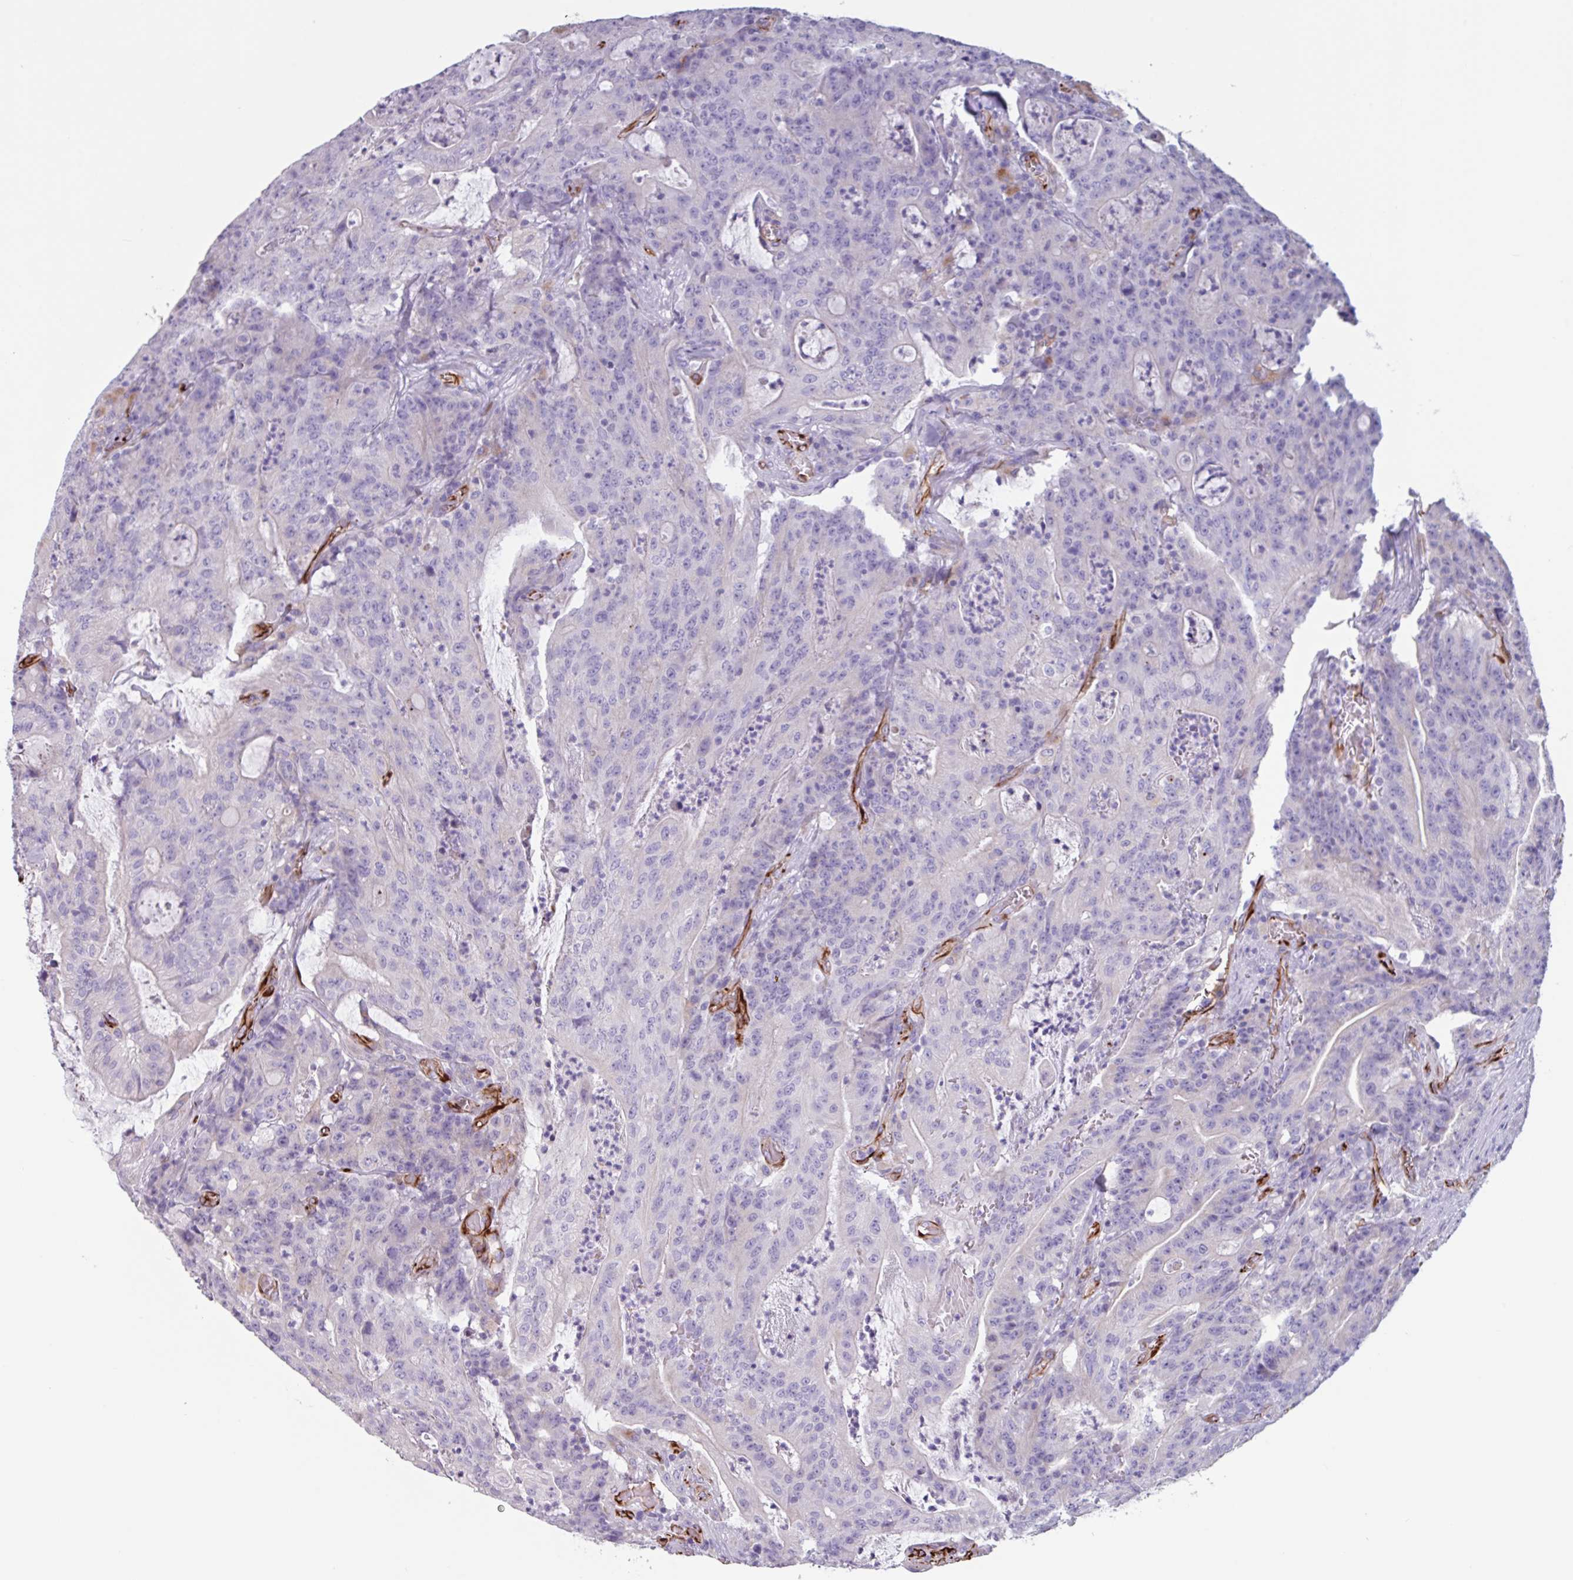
{"staining": {"intensity": "negative", "quantity": "none", "location": "none"}, "tissue": "colorectal cancer", "cell_type": "Tumor cells", "image_type": "cancer", "snomed": [{"axis": "morphology", "description": "Adenocarcinoma, NOS"}, {"axis": "topography", "description": "Colon"}], "caption": "This is a histopathology image of immunohistochemistry staining of colorectal cancer, which shows no positivity in tumor cells.", "gene": "BTD", "patient": {"sex": "male", "age": 83}}